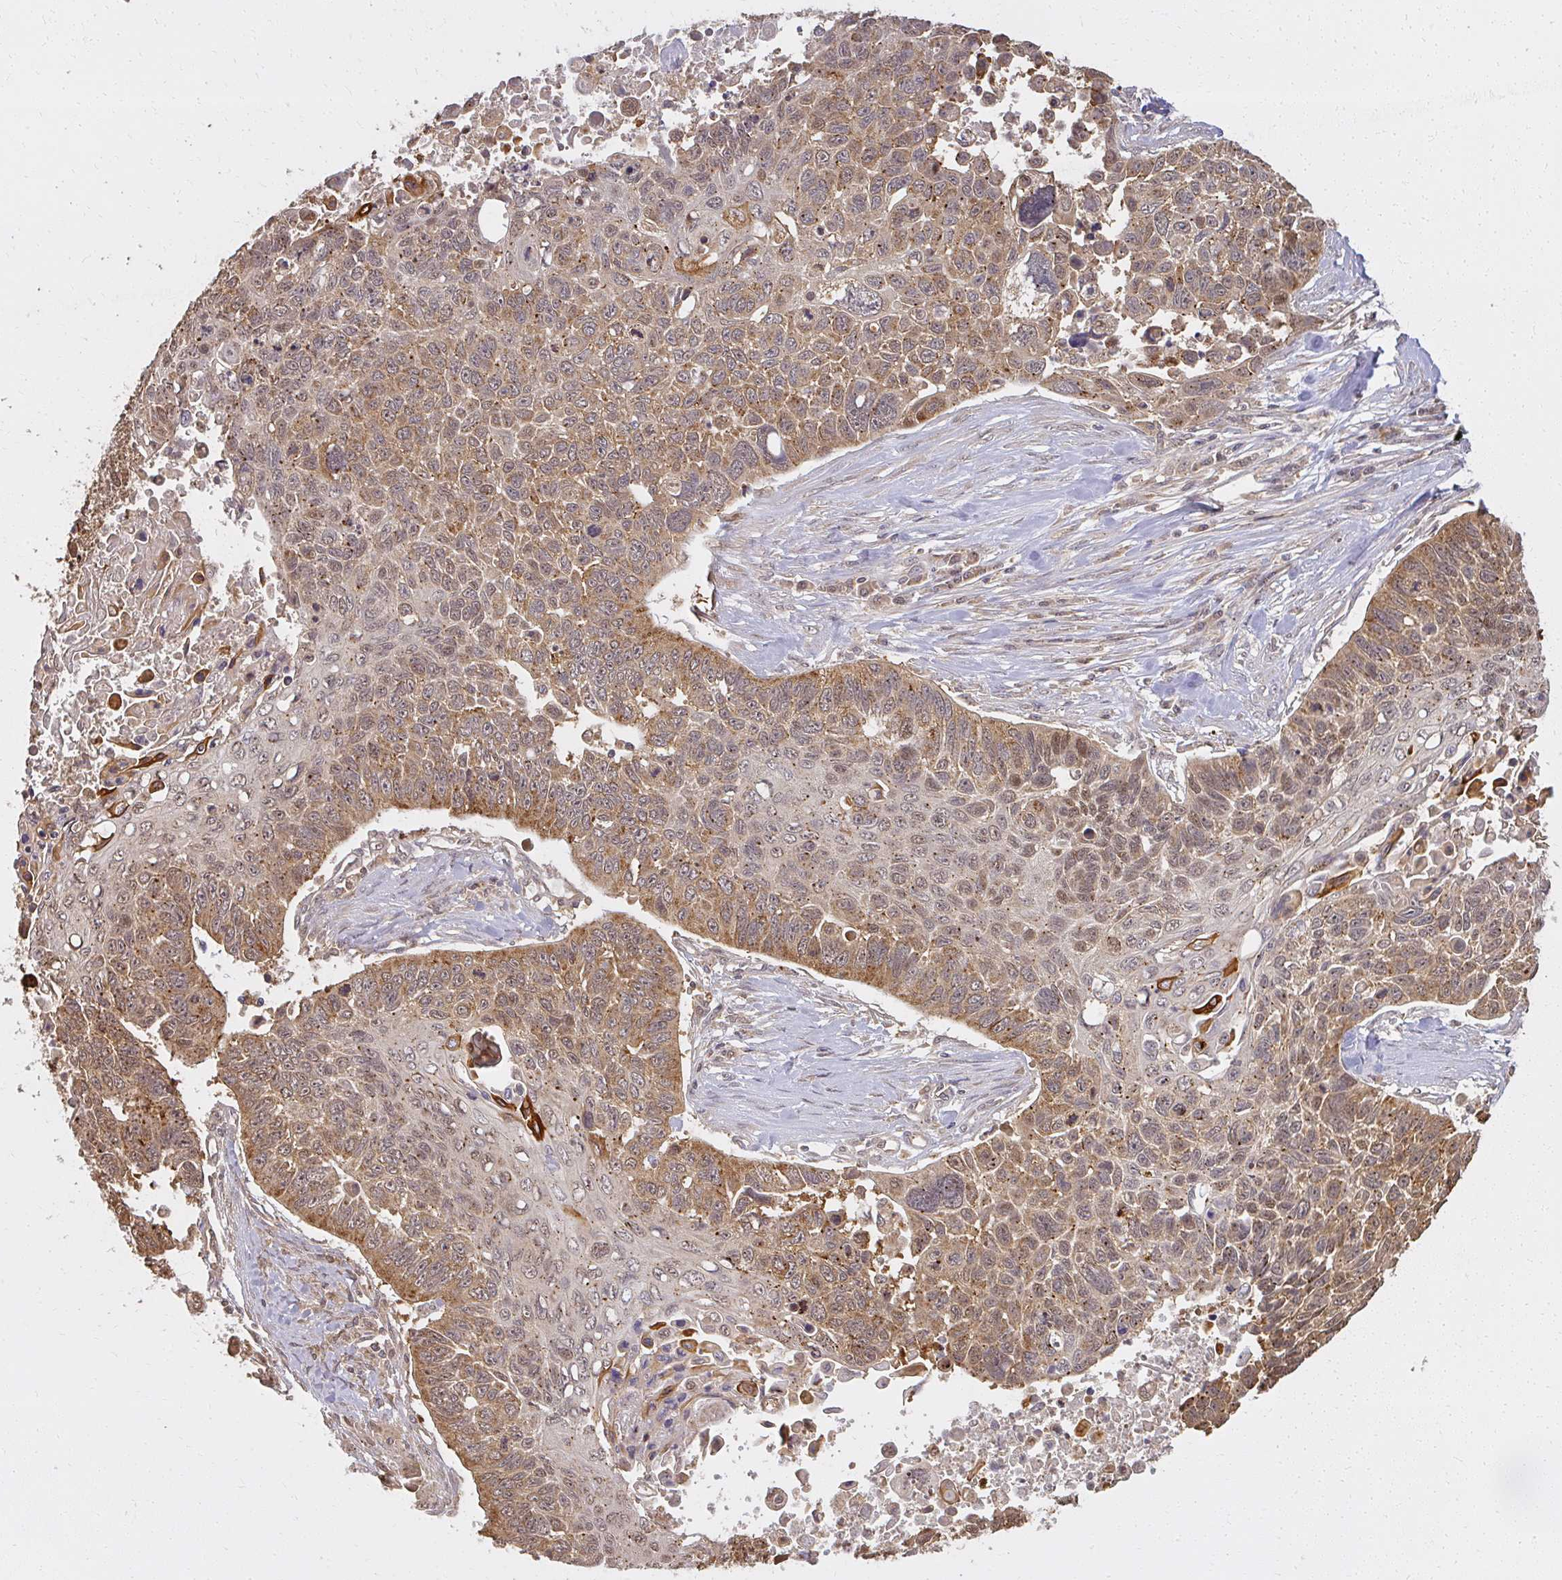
{"staining": {"intensity": "moderate", "quantity": ">75%", "location": "cytoplasmic/membranous,nuclear"}, "tissue": "lung cancer", "cell_type": "Tumor cells", "image_type": "cancer", "snomed": [{"axis": "morphology", "description": "Squamous cell carcinoma, NOS"}, {"axis": "topography", "description": "Lung"}], "caption": "DAB immunohistochemical staining of lung cancer (squamous cell carcinoma) reveals moderate cytoplasmic/membranous and nuclear protein positivity in about >75% of tumor cells.", "gene": "LARS2", "patient": {"sex": "male", "age": 62}}